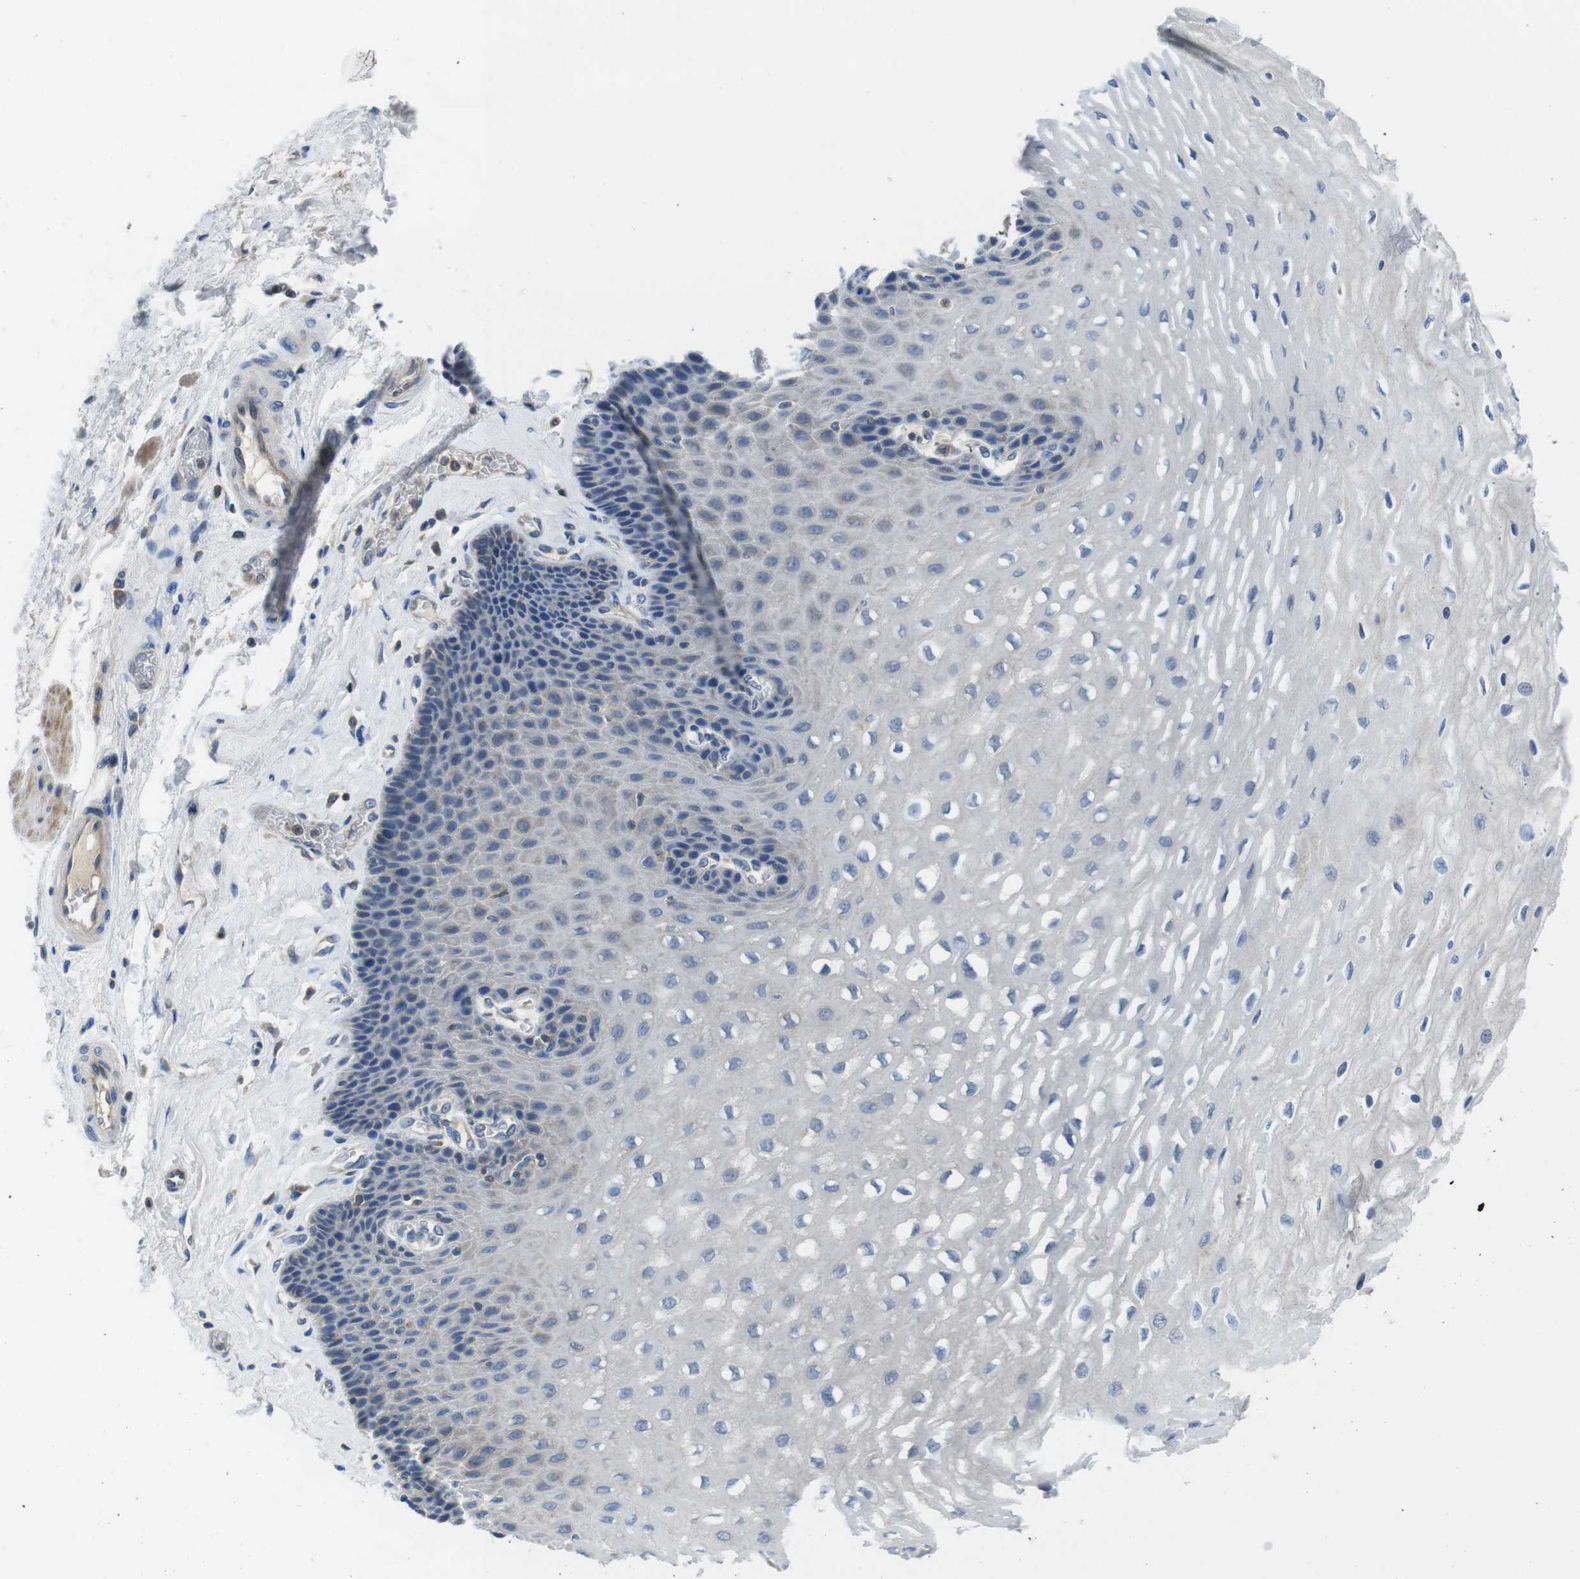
{"staining": {"intensity": "weak", "quantity": "<25%", "location": "cytoplasmic/membranous"}, "tissue": "esophagus", "cell_type": "Squamous epithelial cells", "image_type": "normal", "snomed": [{"axis": "morphology", "description": "Normal tissue, NOS"}, {"axis": "topography", "description": "Esophagus"}], "caption": "Normal esophagus was stained to show a protein in brown. There is no significant positivity in squamous epithelial cells.", "gene": "PIK3CD", "patient": {"sex": "female", "age": 72}}